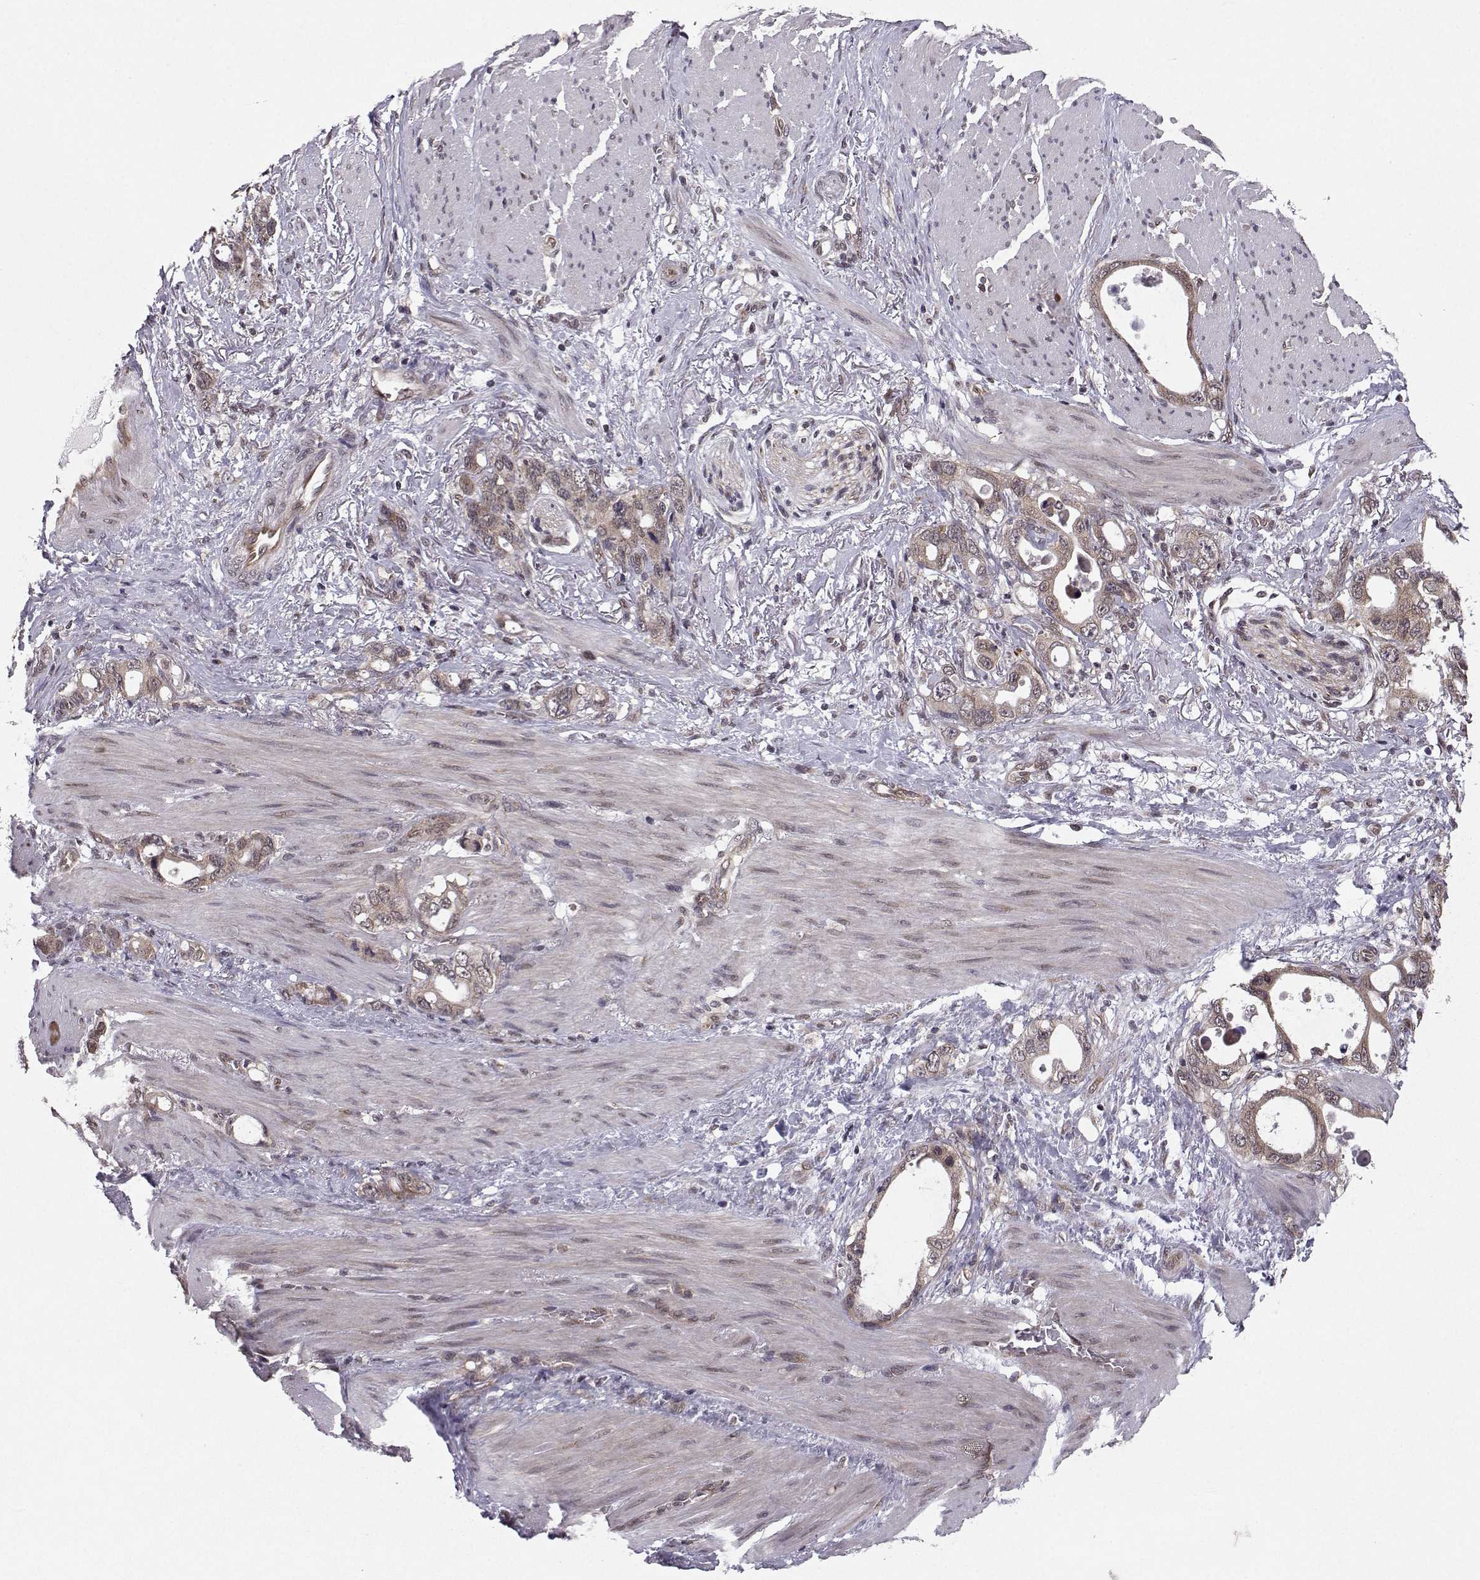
{"staining": {"intensity": "moderate", "quantity": ">75%", "location": "cytoplasmic/membranous"}, "tissue": "stomach cancer", "cell_type": "Tumor cells", "image_type": "cancer", "snomed": [{"axis": "morphology", "description": "Adenocarcinoma, NOS"}, {"axis": "topography", "description": "Stomach, upper"}], "caption": "Protein analysis of stomach cancer tissue shows moderate cytoplasmic/membranous expression in about >75% of tumor cells.", "gene": "PKN2", "patient": {"sex": "male", "age": 74}}